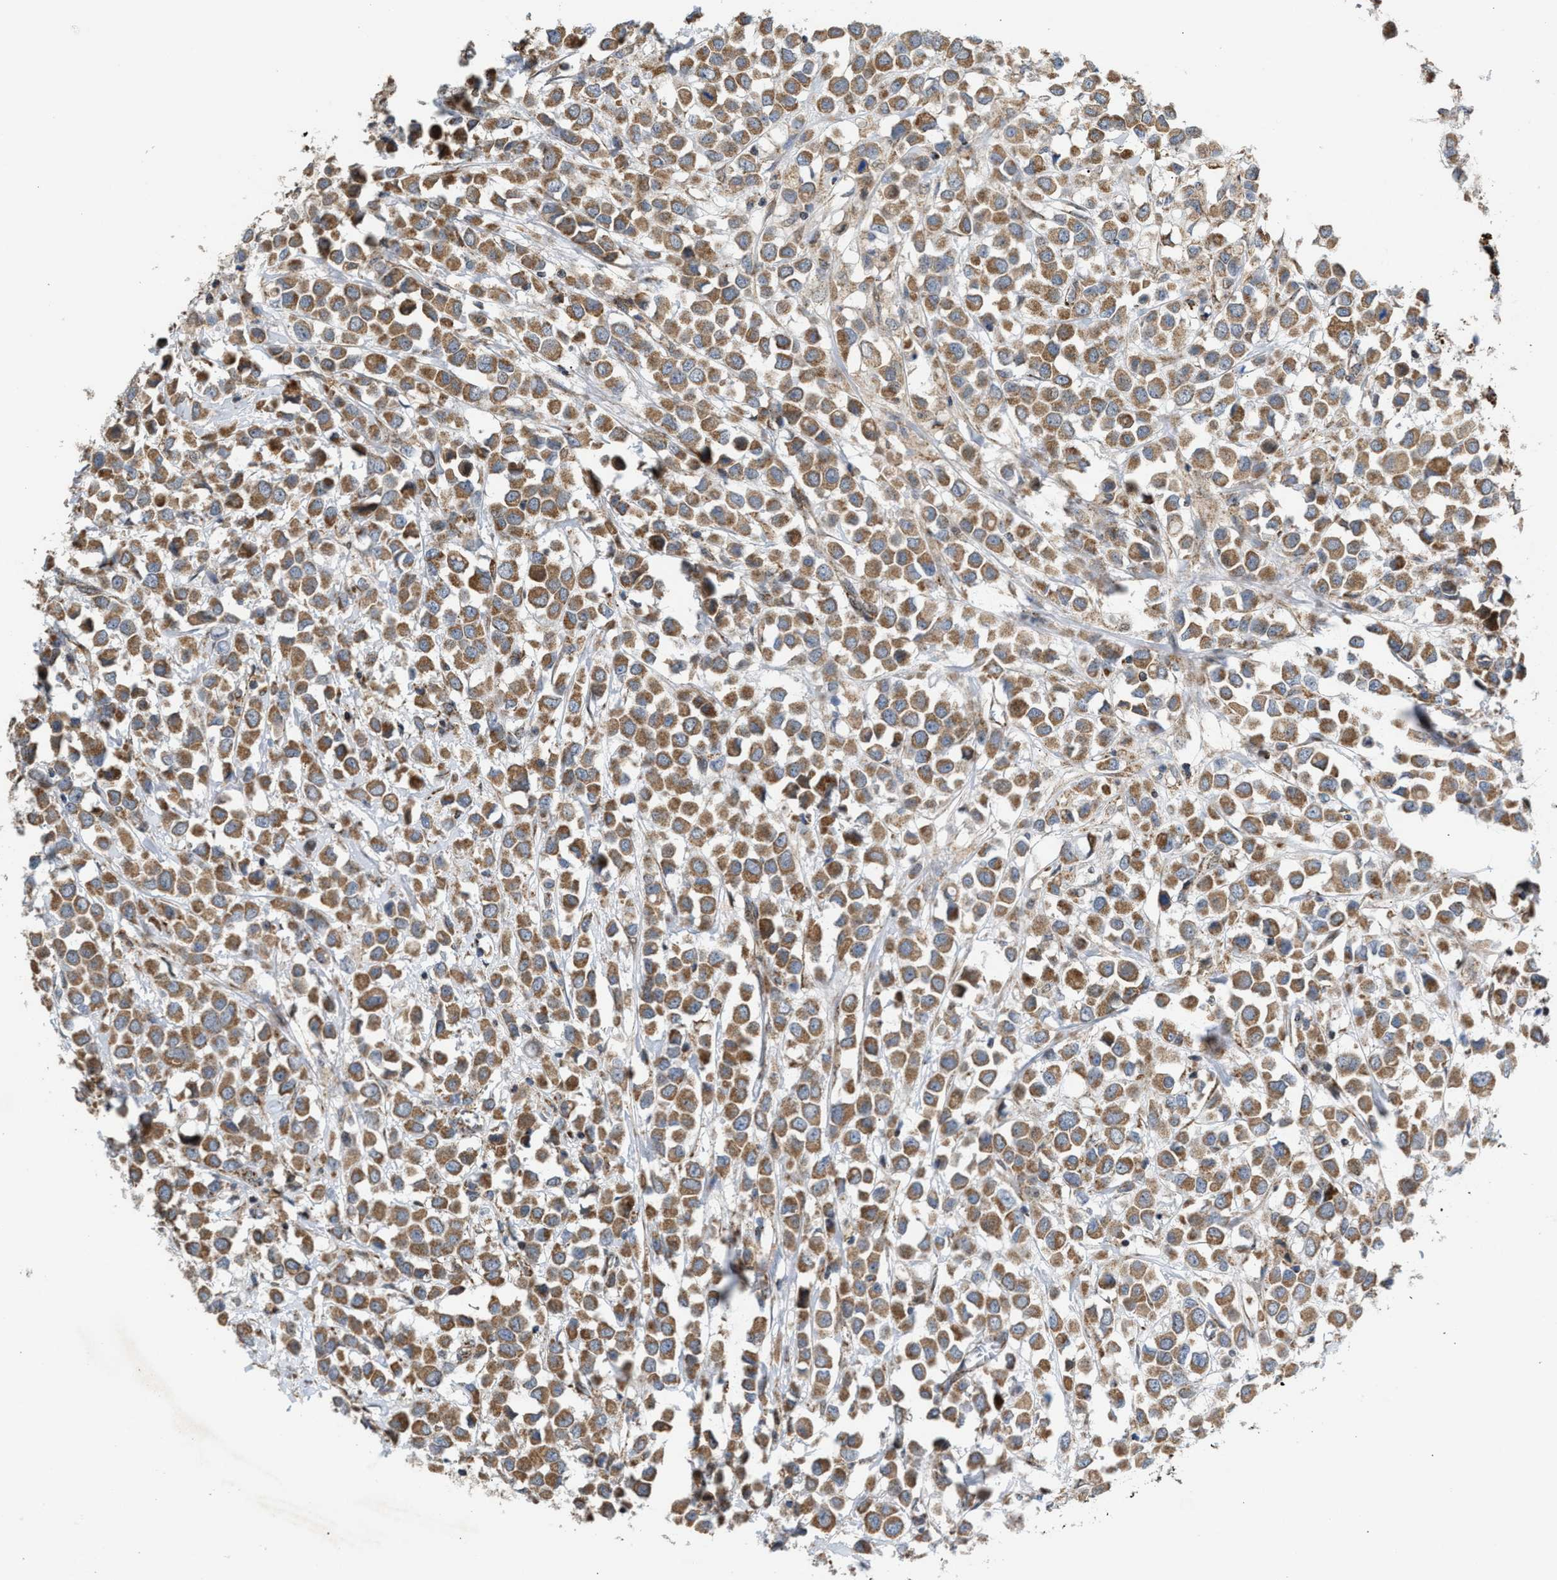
{"staining": {"intensity": "moderate", "quantity": ">75%", "location": "cytoplasmic/membranous"}, "tissue": "breast cancer", "cell_type": "Tumor cells", "image_type": "cancer", "snomed": [{"axis": "morphology", "description": "Duct carcinoma"}, {"axis": "topography", "description": "Breast"}], "caption": "Breast cancer (intraductal carcinoma) stained with a protein marker reveals moderate staining in tumor cells.", "gene": "TACO1", "patient": {"sex": "female", "age": 61}}